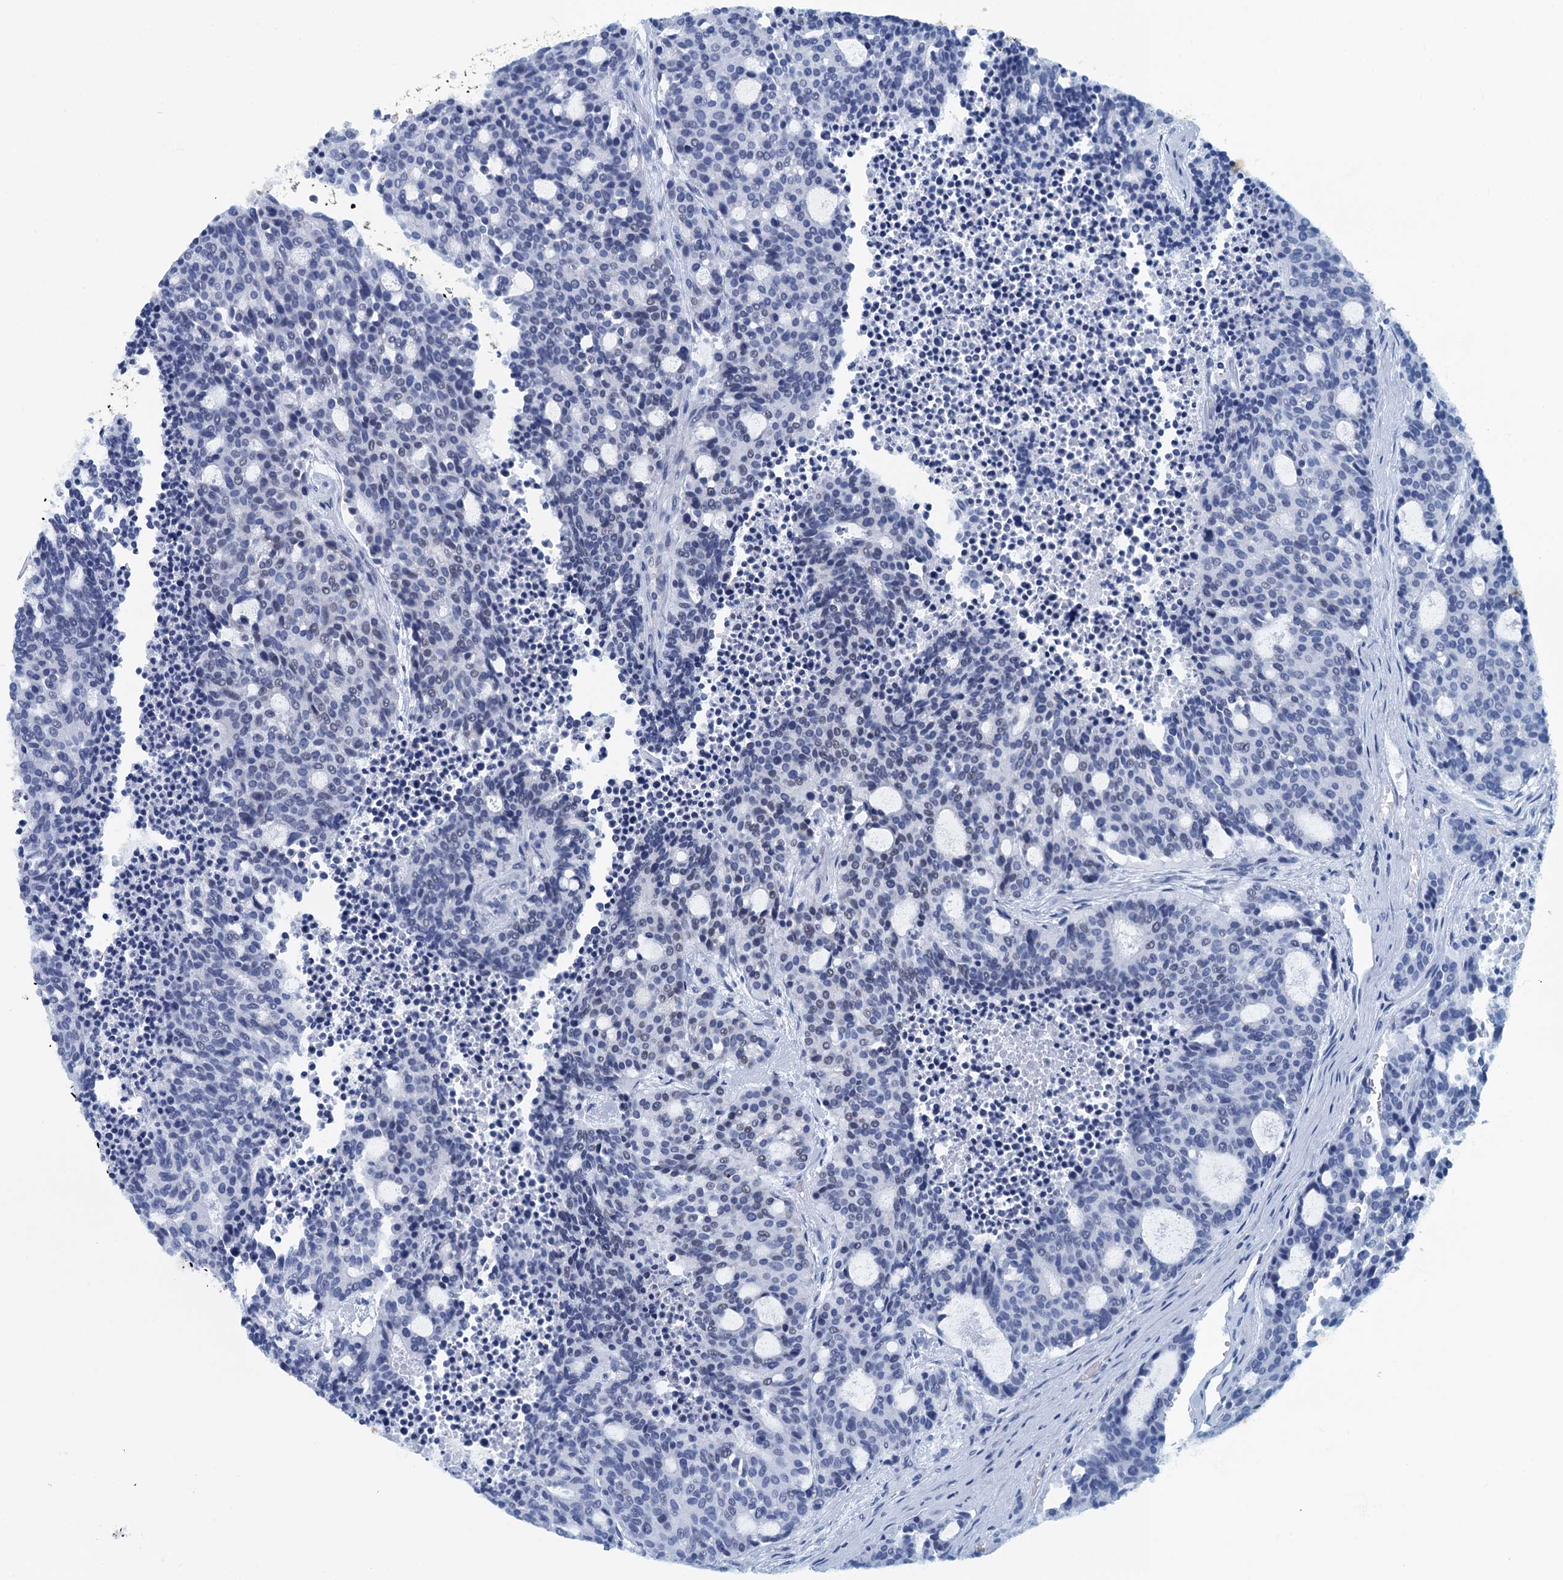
{"staining": {"intensity": "negative", "quantity": "none", "location": "none"}, "tissue": "carcinoid", "cell_type": "Tumor cells", "image_type": "cancer", "snomed": [{"axis": "morphology", "description": "Carcinoid, malignant, NOS"}, {"axis": "topography", "description": "Pancreas"}], "caption": "Tumor cells show no significant expression in malignant carcinoid.", "gene": "ANKRD13D", "patient": {"sex": "female", "age": 54}}